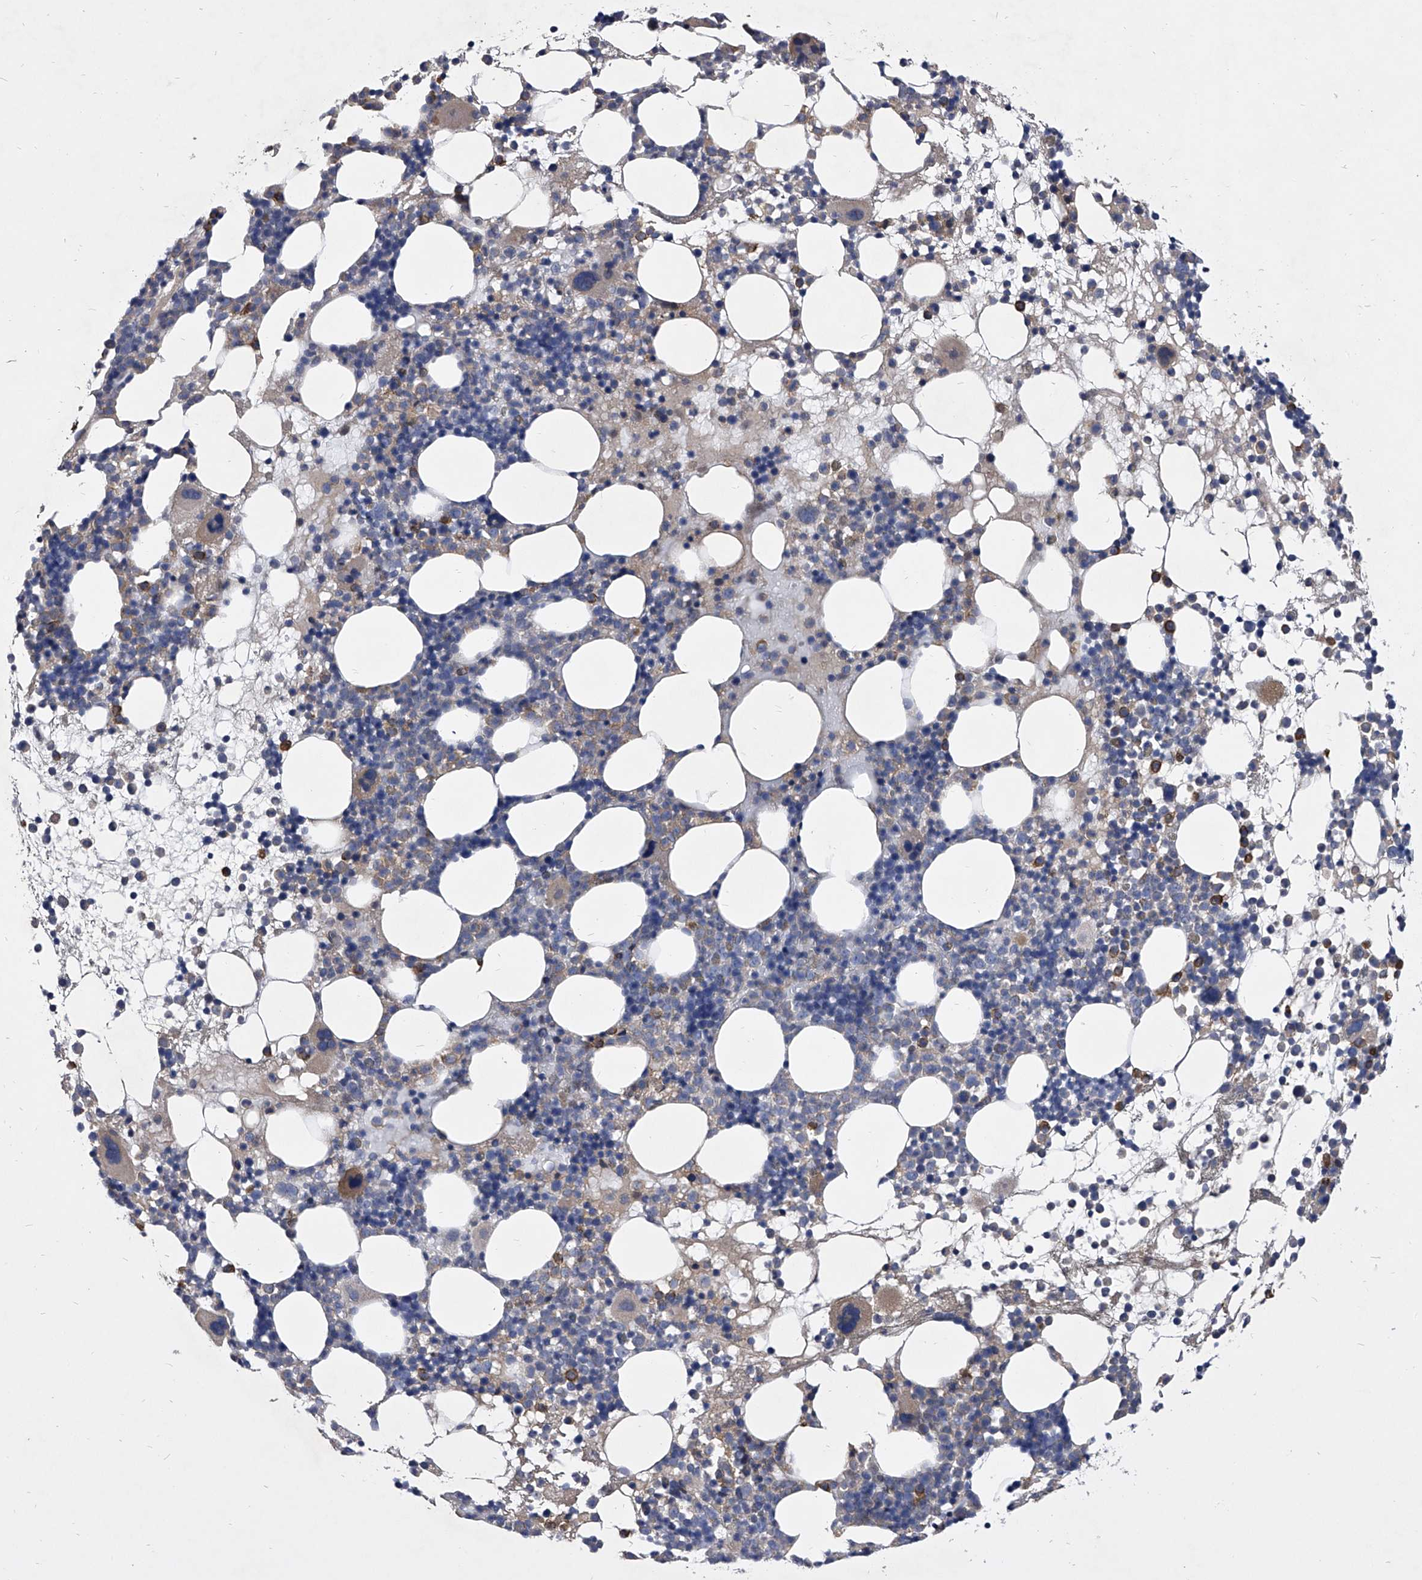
{"staining": {"intensity": "moderate", "quantity": "<25%", "location": "cytoplasmic/membranous"}, "tissue": "bone marrow", "cell_type": "Hematopoietic cells", "image_type": "normal", "snomed": [{"axis": "morphology", "description": "Normal tissue, NOS"}, {"axis": "topography", "description": "Bone marrow"}], "caption": "DAB immunohistochemical staining of normal bone marrow demonstrates moderate cytoplasmic/membranous protein staining in approximately <25% of hematopoietic cells.", "gene": "CCR4", "patient": {"sex": "female", "age": 57}}